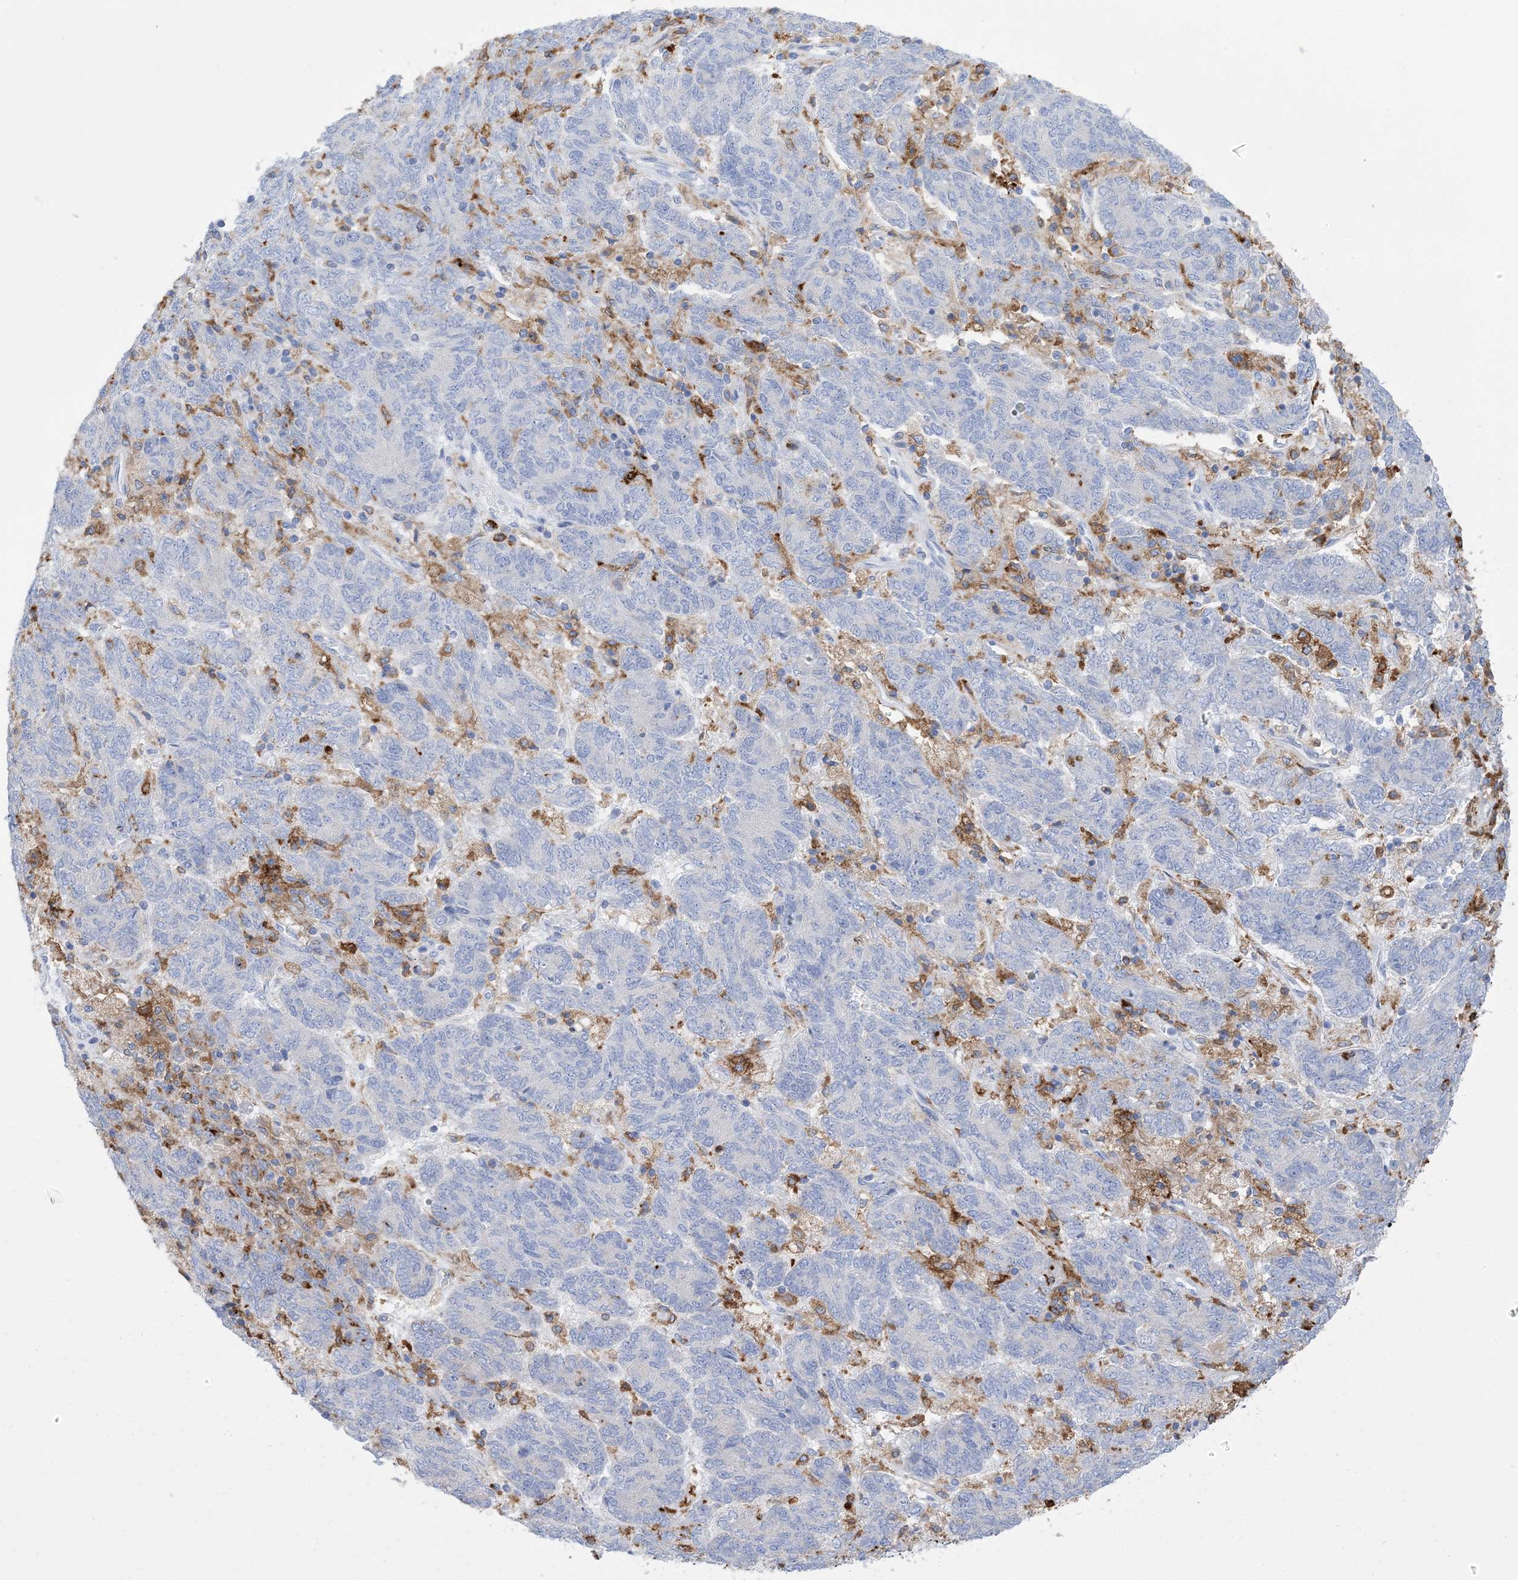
{"staining": {"intensity": "negative", "quantity": "none", "location": "none"}, "tissue": "endometrial cancer", "cell_type": "Tumor cells", "image_type": "cancer", "snomed": [{"axis": "morphology", "description": "Adenocarcinoma, NOS"}, {"axis": "topography", "description": "Endometrium"}], "caption": "Endometrial cancer (adenocarcinoma) was stained to show a protein in brown. There is no significant staining in tumor cells. (Brightfield microscopy of DAB (3,3'-diaminobenzidine) immunohistochemistry (IHC) at high magnification).", "gene": "DPH3", "patient": {"sex": "female", "age": 80}}